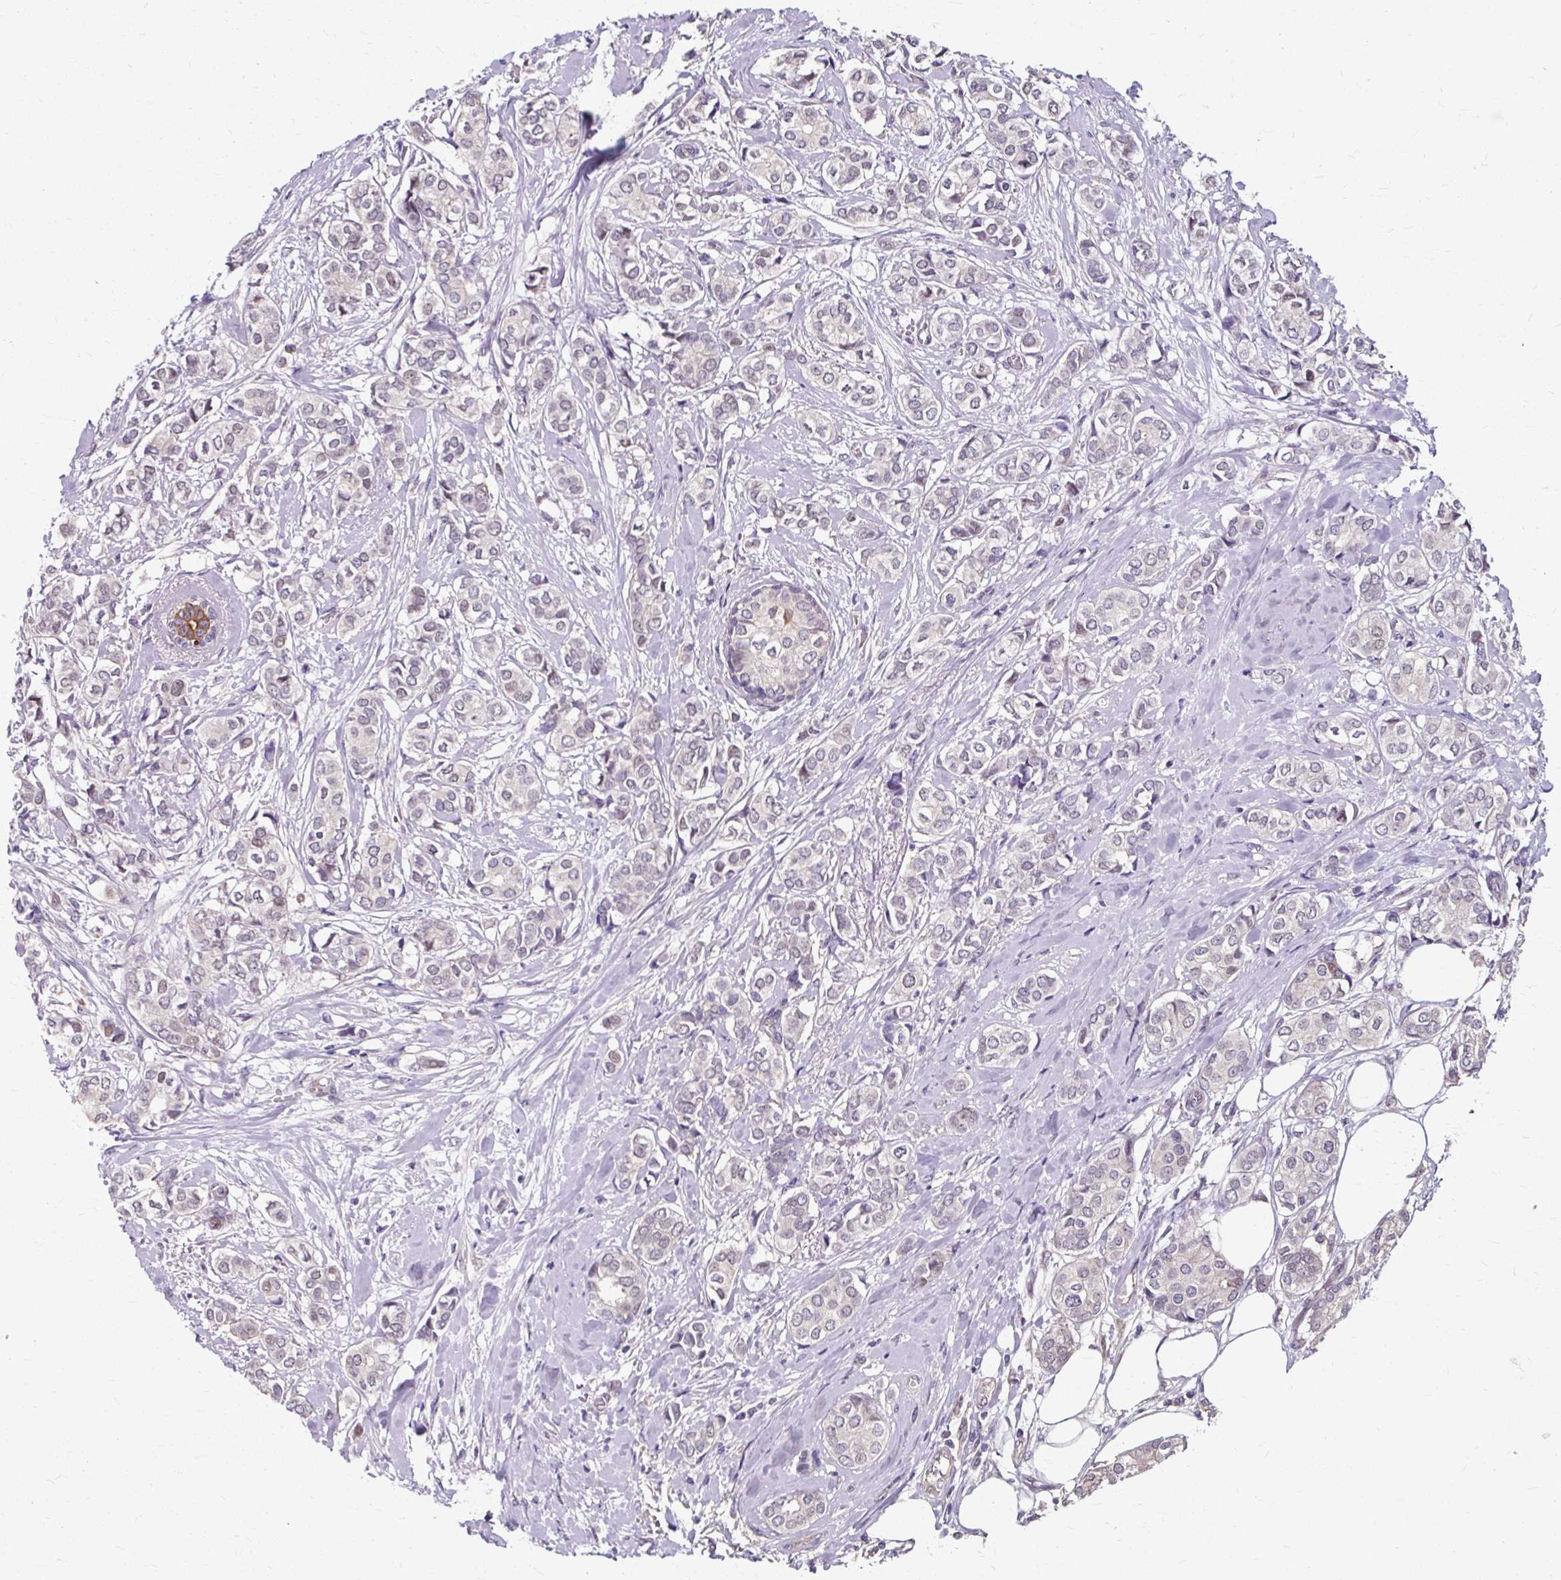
{"staining": {"intensity": "negative", "quantity": "none", "location": "none"}, "tissue": "breast cancer", "cell_type": "Tumor cells", "image_type": "cancer", "snomed": [{"axis": "morphology", "description": "Duct carcinoma"}, {"axis": "topography", "description": "Breast"}], "caption": "Human infiltrating ductal carcinoma (breast) stained for a protein using IHC shows no expression in tumor cells.", "gene": "ZNF555", "patient": {"sex": "female", "age": 73}}